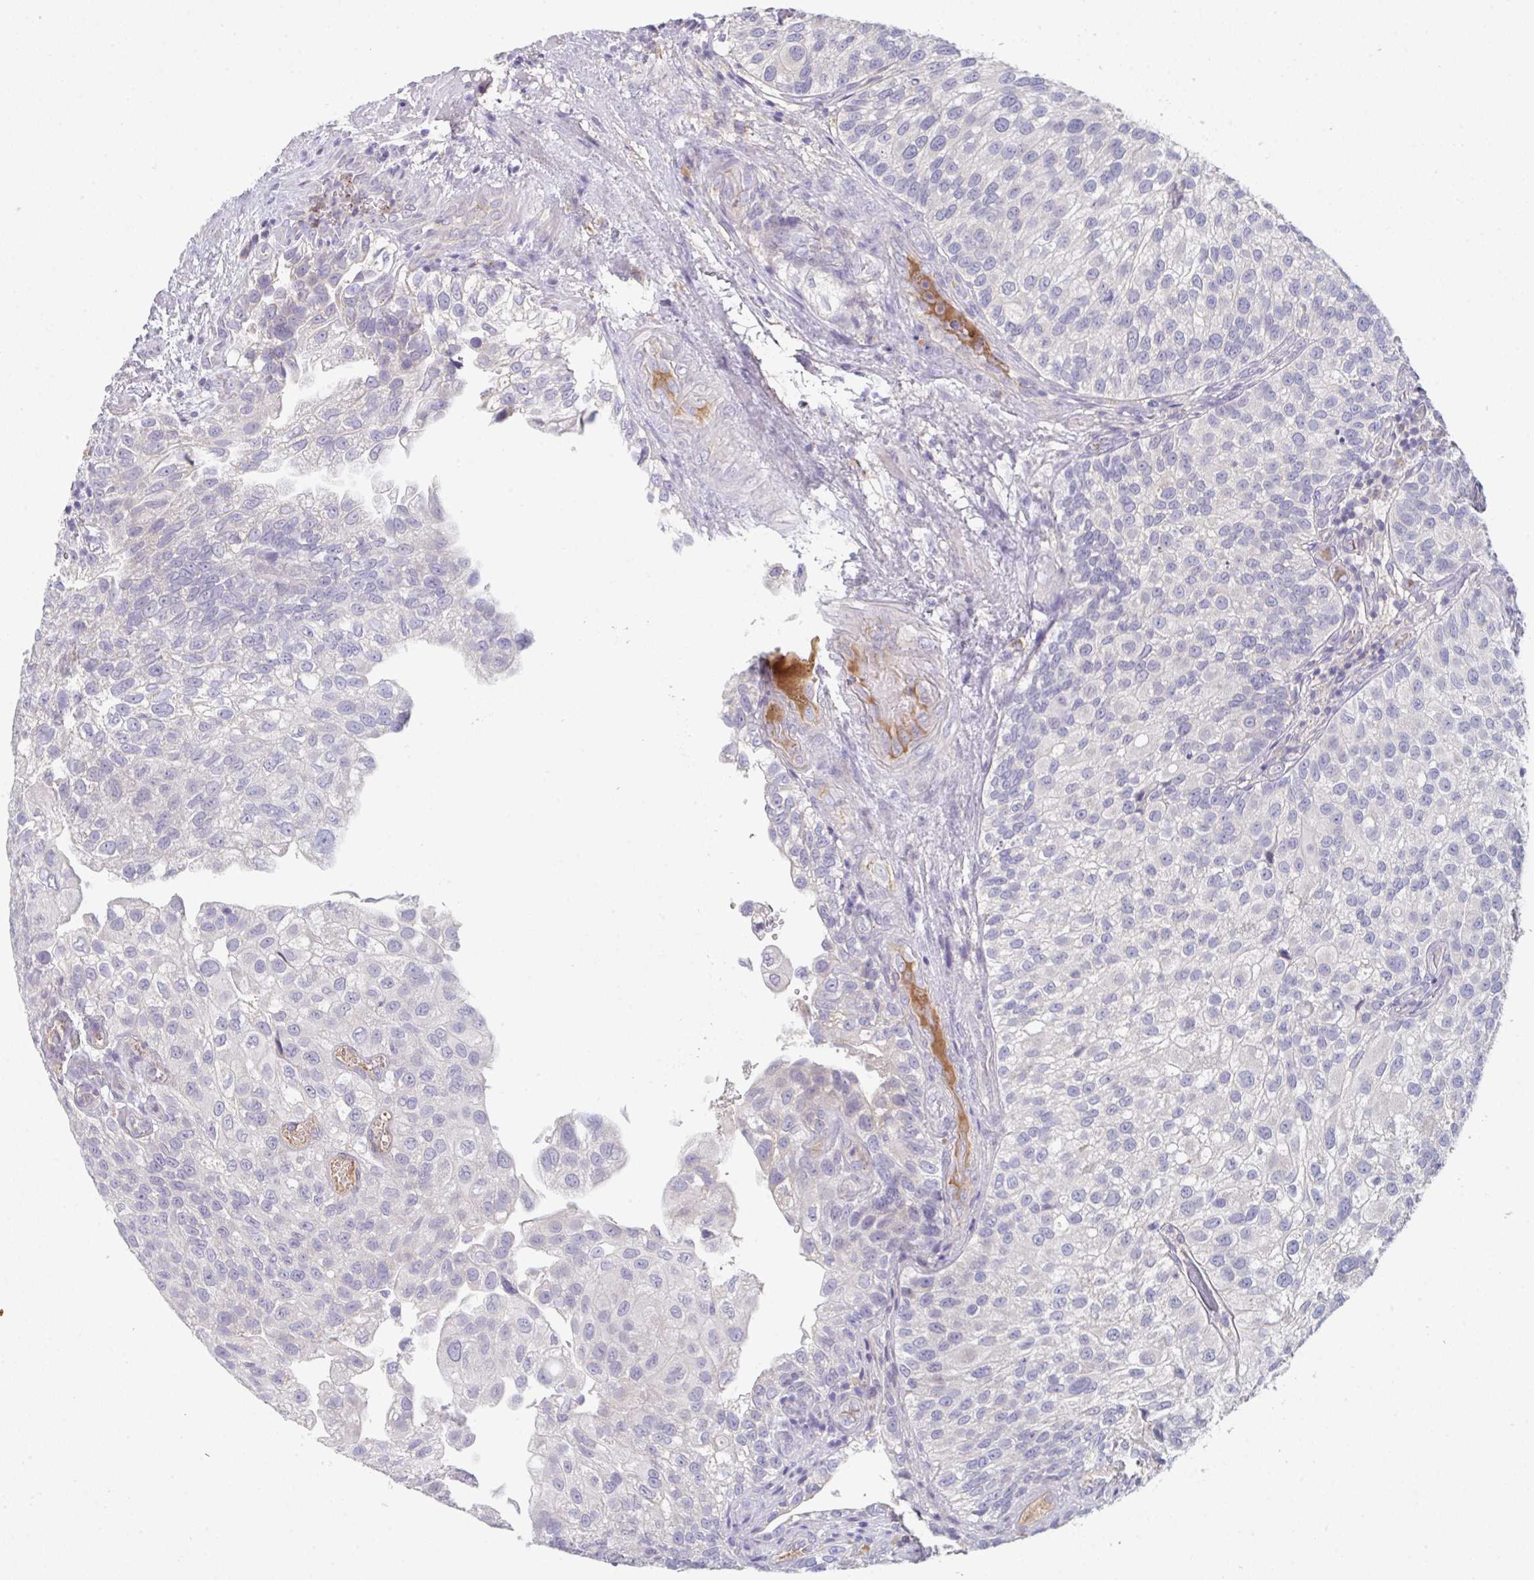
{"staining": {"intensity": "negative", "quantity": "none", "location": "none"}, "tissue": "urothelial cancer", "cell_type": "Tumor cells", "image_type": "cancer", "snomed": [{"axis": "morphology", "description": "Urothelial carcinoma, NOS"}, {"axis": "topography", "description": "Urinary bladder"}], "caption": "Micrograph shows no significant protein staining in tumor cells of urothelial cancer.", "gene": "HGFAC", "patient": {"sex": "male", "age": 87}}